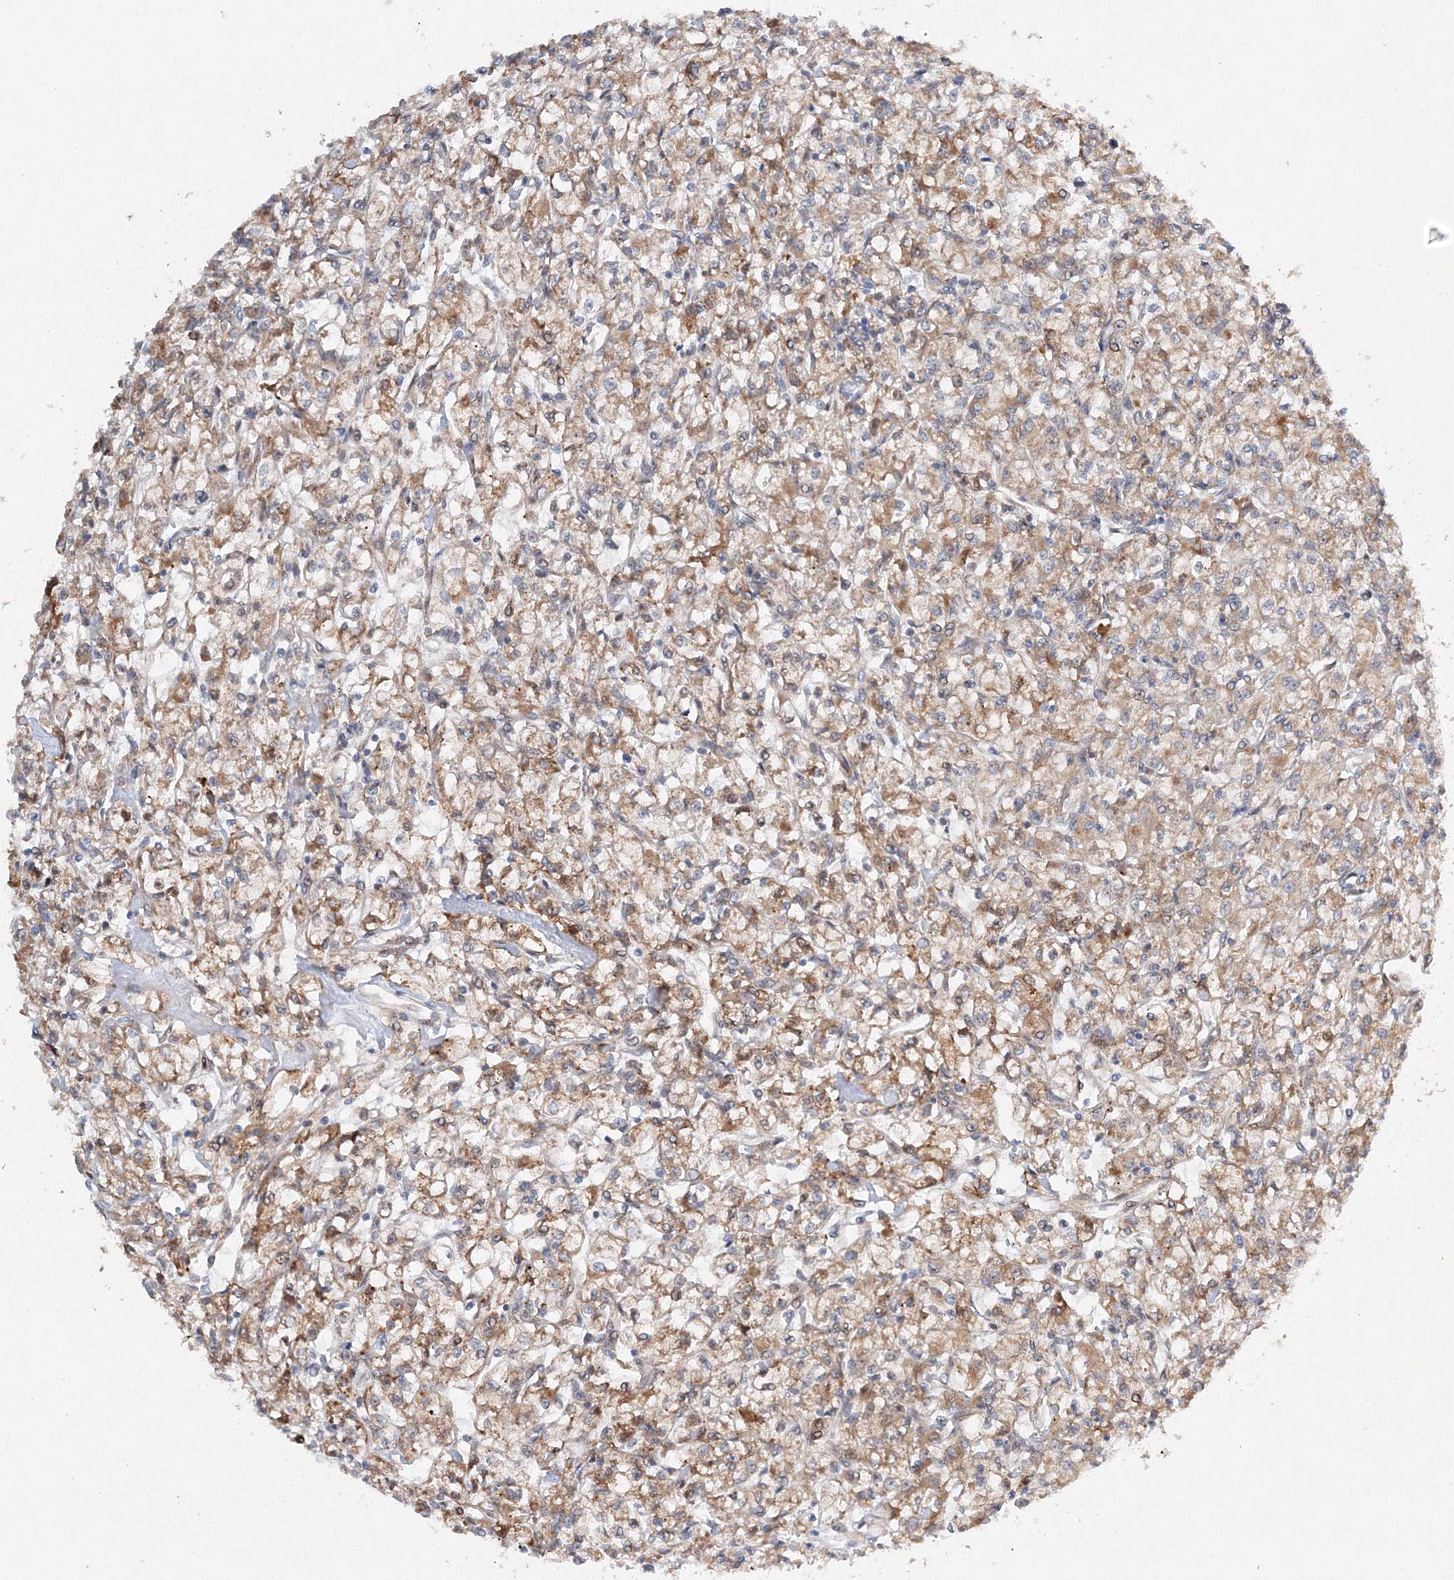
{"staining": {"intensity": "moderate", "quantity": ">75%", "location": "cytoplasmic/membranous"}, "tissue": "renal cancer", "cell_type": "Tumor cells", "image_type": "cancer", "snomed": [{"axis": "morphology", "description": "Adenocarcinoma, NOS"}, {"axis": "topography", "description": "Kidney"}], "caption": "Renal adenocarcinoma stained with IHC demonstrates moderate cytoplasmic/membranous positivity in about >75% of tumor cells. The staining was performed using DAB to visualize the protein expression in brown, while the nuclei were stained in blue with hematoxylin (Magnification: 20x).", "gene": "SLC36A1", "patient": {"sex": "female", "age": 59}}